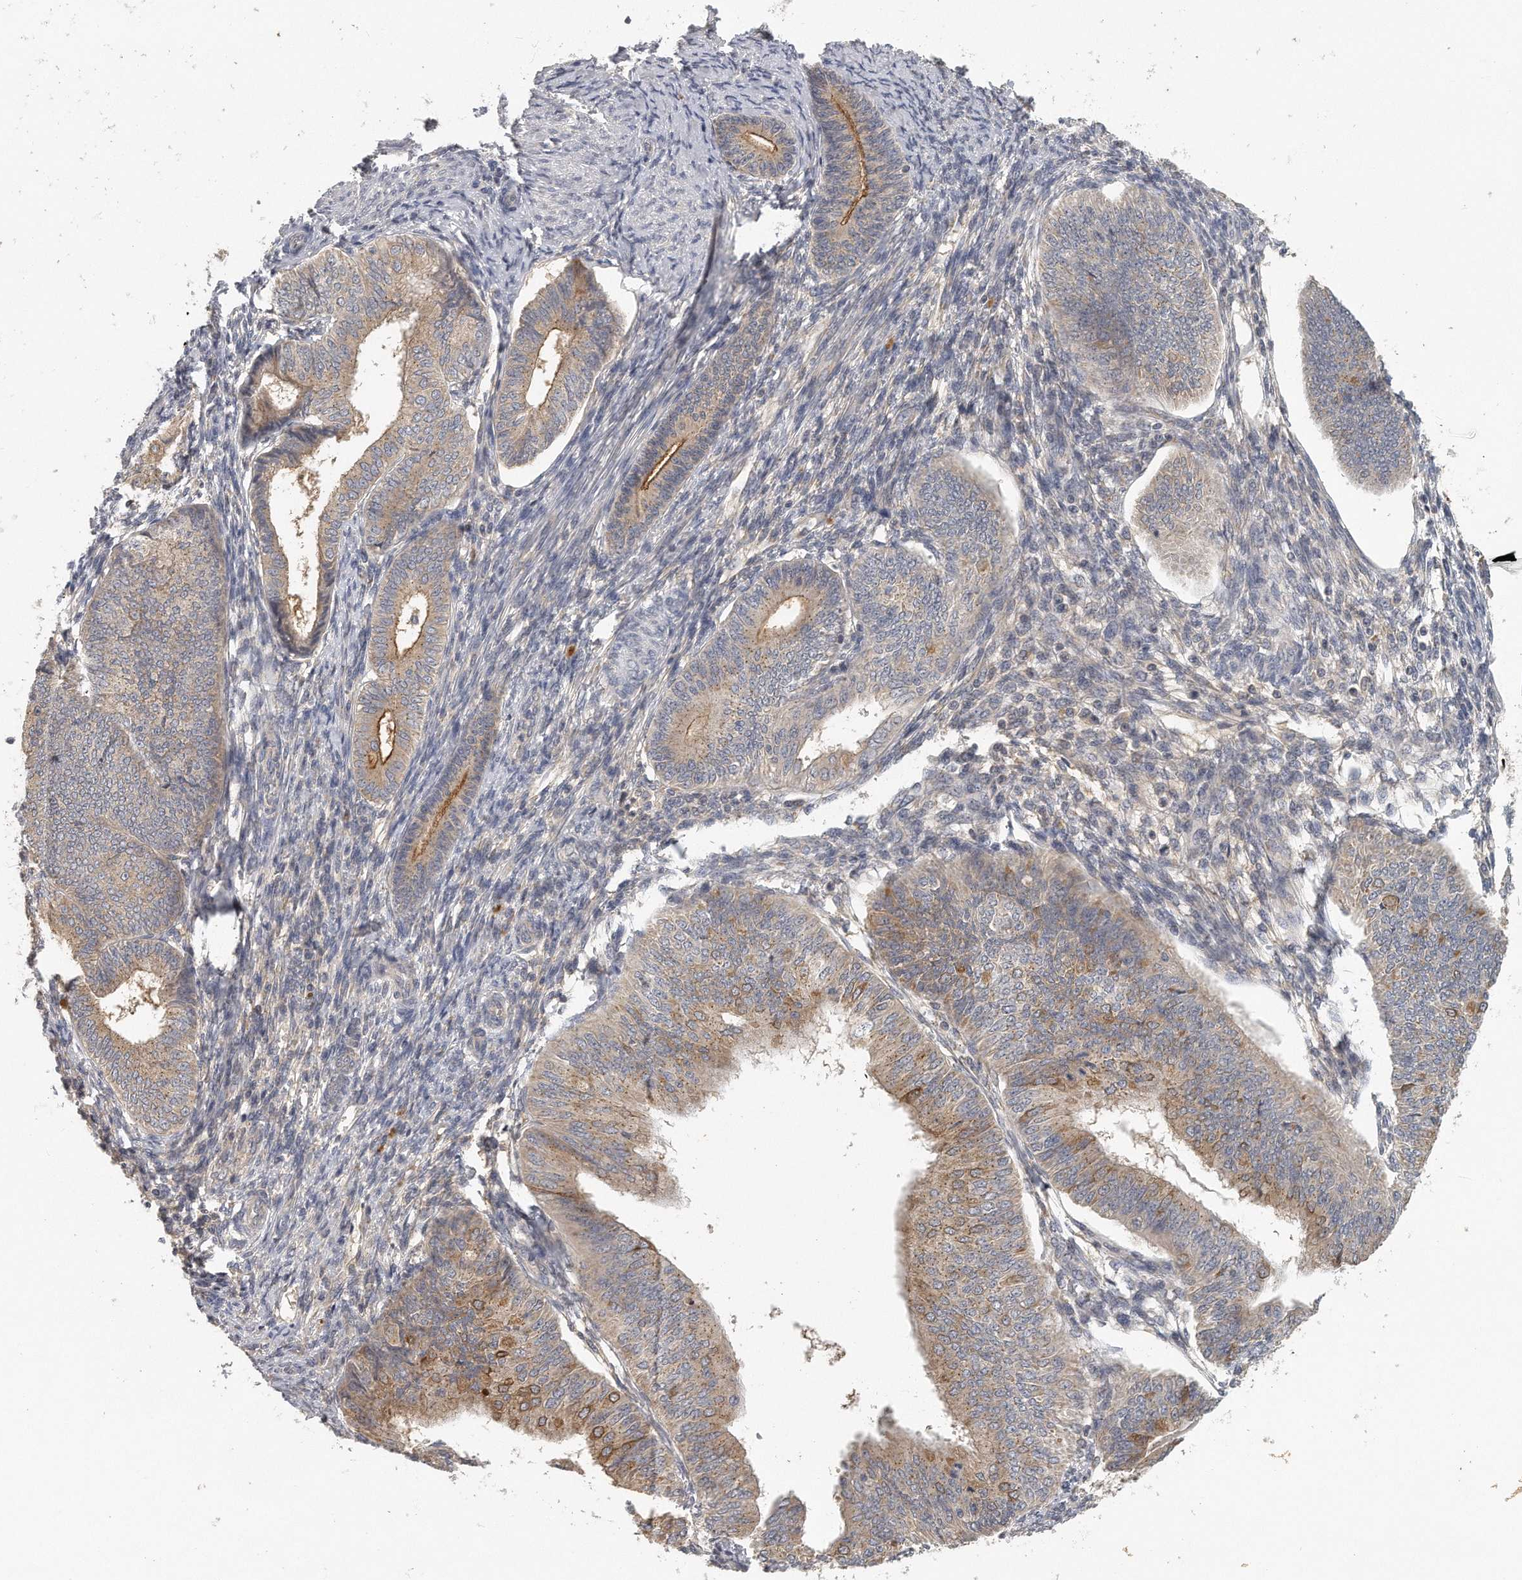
{"staining": {"intensity": "moderate", "quantity": "<25%", "location": "cytoplasmic/membranous"}, "tissue": "endometrial cancer", "cell_type": "Tumor cells", "image_type": "cancer", "snomed": [{"axis": "morphology", "description": "Adenocarcinoma, NOS"}, {"axis": "topography", "description": "Endometrium"}], "caption": "Protein analysis of endometrial cancer (adenocarcinoma) tissue demonstrates moderate cytoplasmic/membranous expression in approximately <25% of tumor cells.", "gene": "TRAPPC14", "patient": {"sex": "female", "age": 58}}